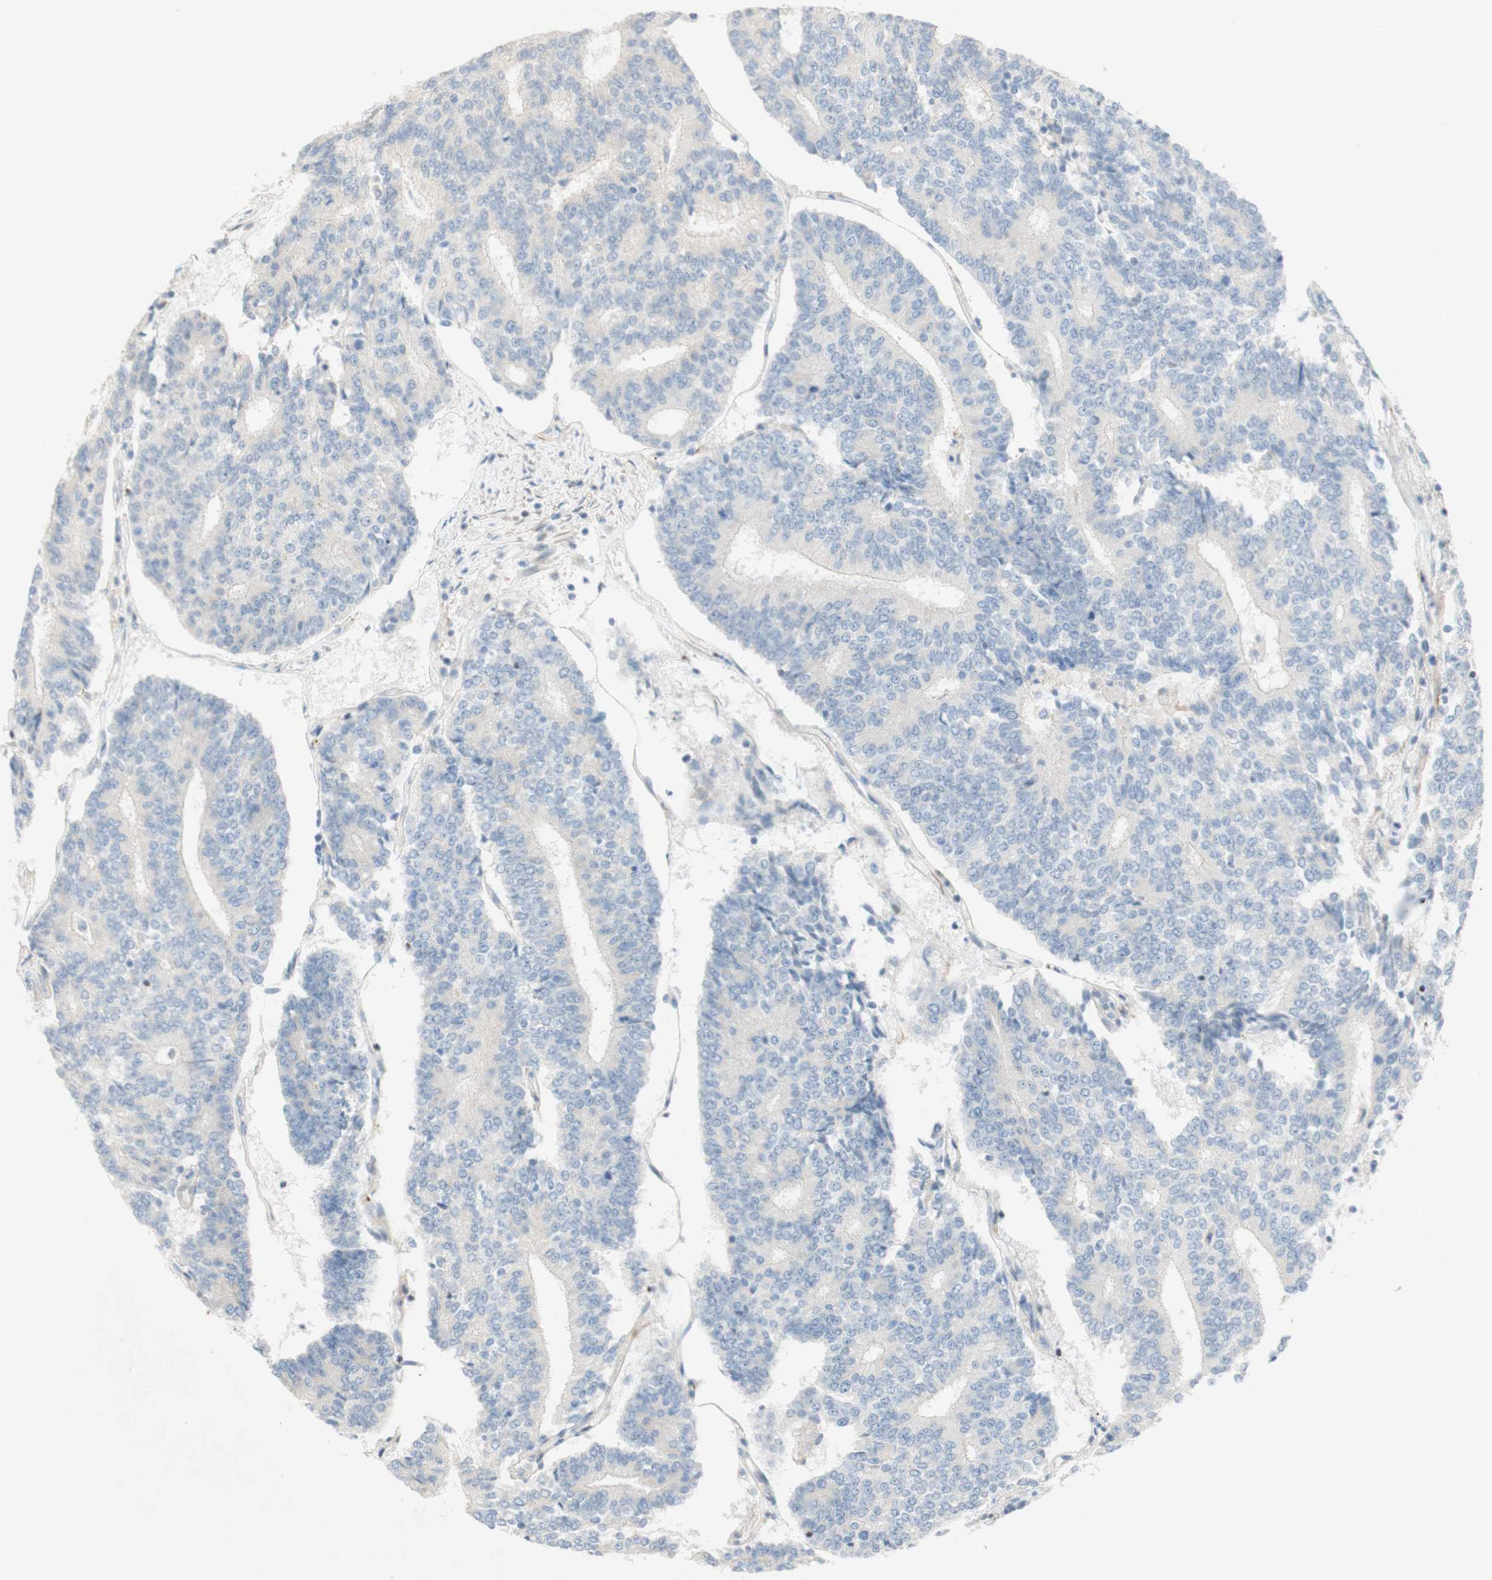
{"staining": {"intensity": "negative", "quantity": "none", "location": "none"}, "tissue": "prostate cancer", "cell_type": "Tumor cells", "image_type": "cancer", "snomed": [{"axis": "morphology", "description": "Normal tissue, NOS"}, {"axis": "morphology", "description": "Adenocarcinoma, High grade"}, {"axis": "topography", "description": "Prostate"}, {"axis": "topography", "description": "Seminal veicle"}], "caption": "Human prostate cancer stained for a protein using immunohistochemistry demonstrates no positivity in tumor cells.", "gene": "MANEA", "patient": {"sex": "male", "age": 55}}